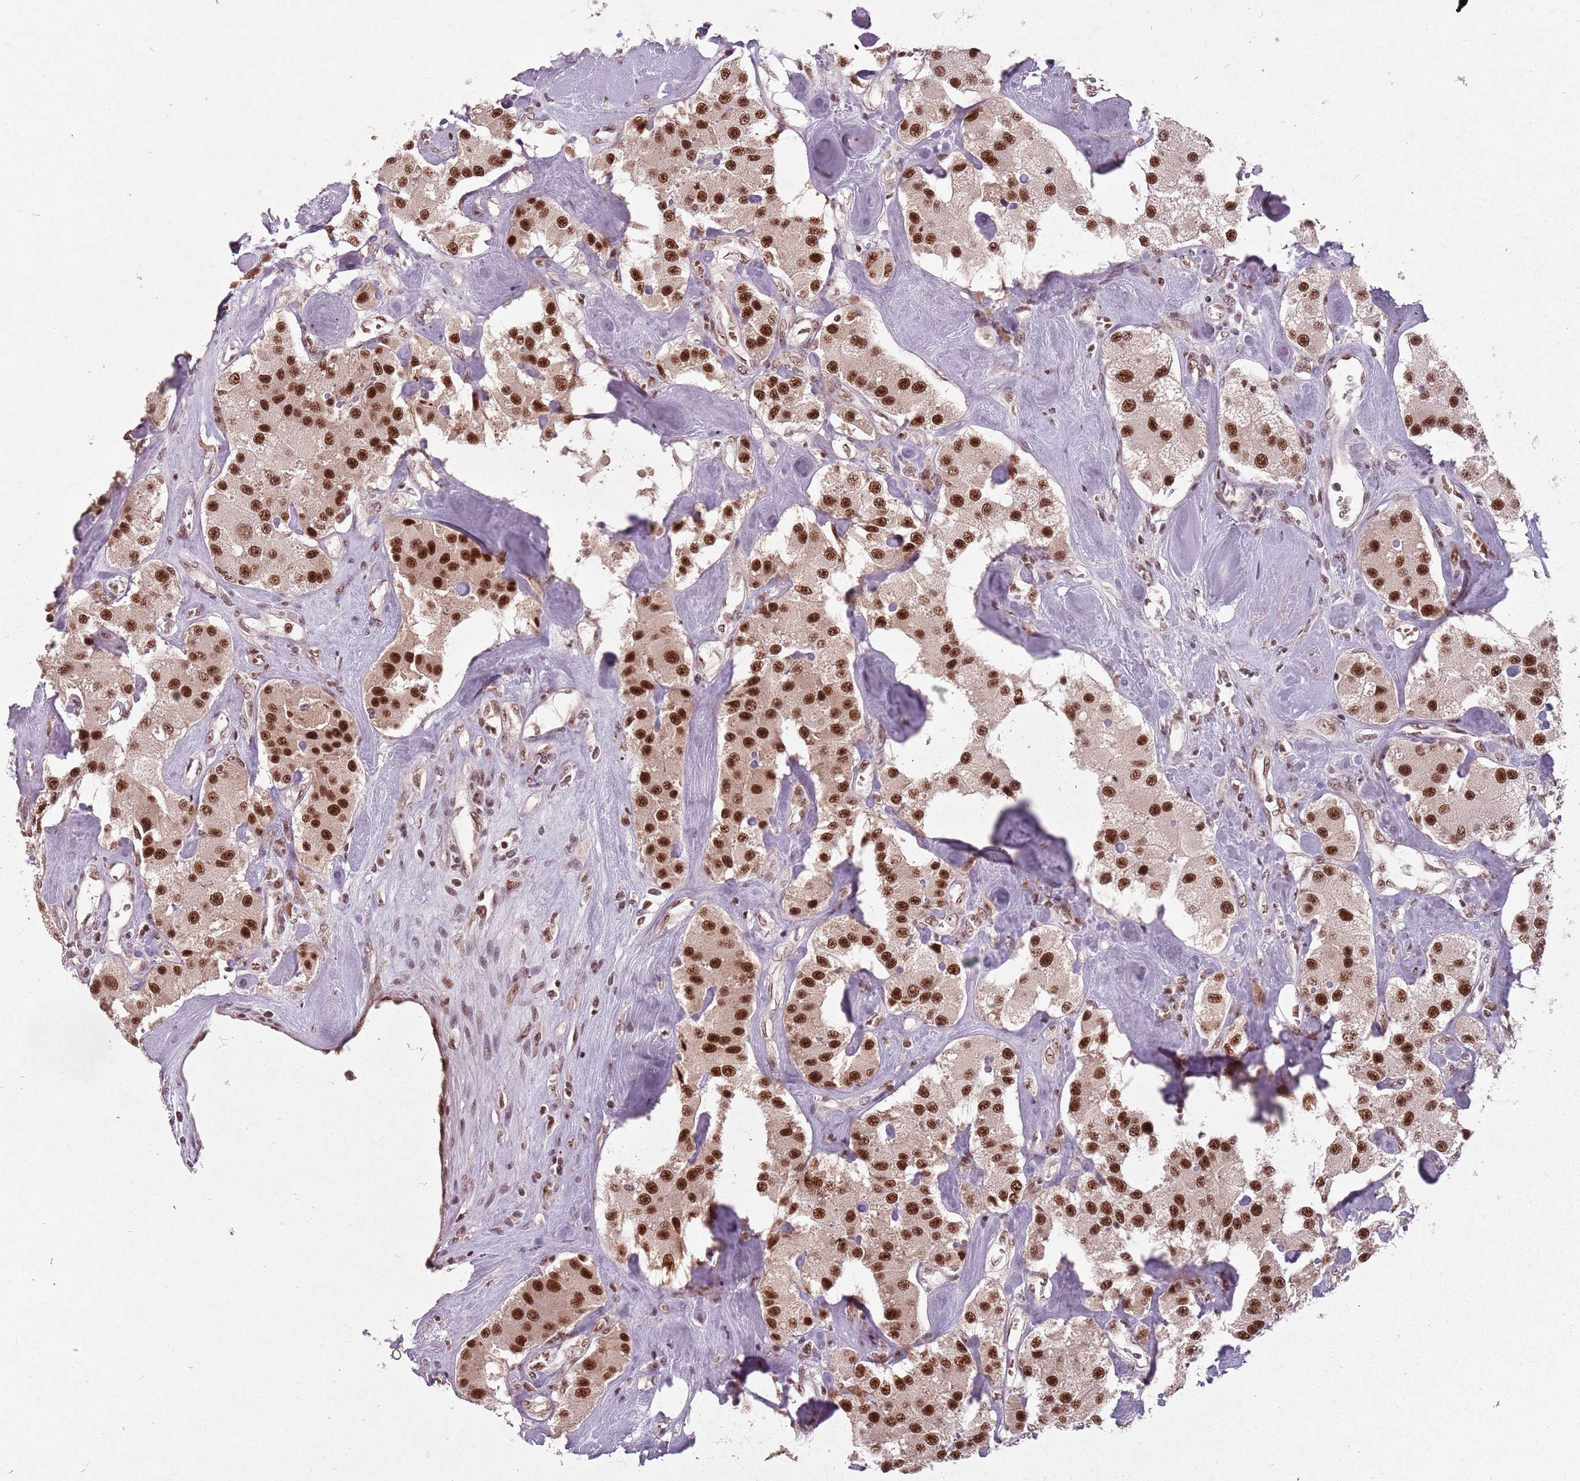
{"staining": {"intensity": "strong", "quantity": ">75%", "location": "nuclear"}, "tissue": "carcinoid", "cell_type": "Tumor cells", "image_type": "cancer", "snomed": [{"axis": "morphology", "description": "Carcinoid, malignant, NOS"}, {"axis": "topography", "description": "Pancreas"}], "caption": "This micrograph shows carcinoid stained with immunohistochemistry to label a protein in brown. The nuclear of tumor cells show strong positivity for the protein. Nuclei are counter-stained blue.", "gene": "NCBP1", "patient": {"sex": "male", "age": 41}}